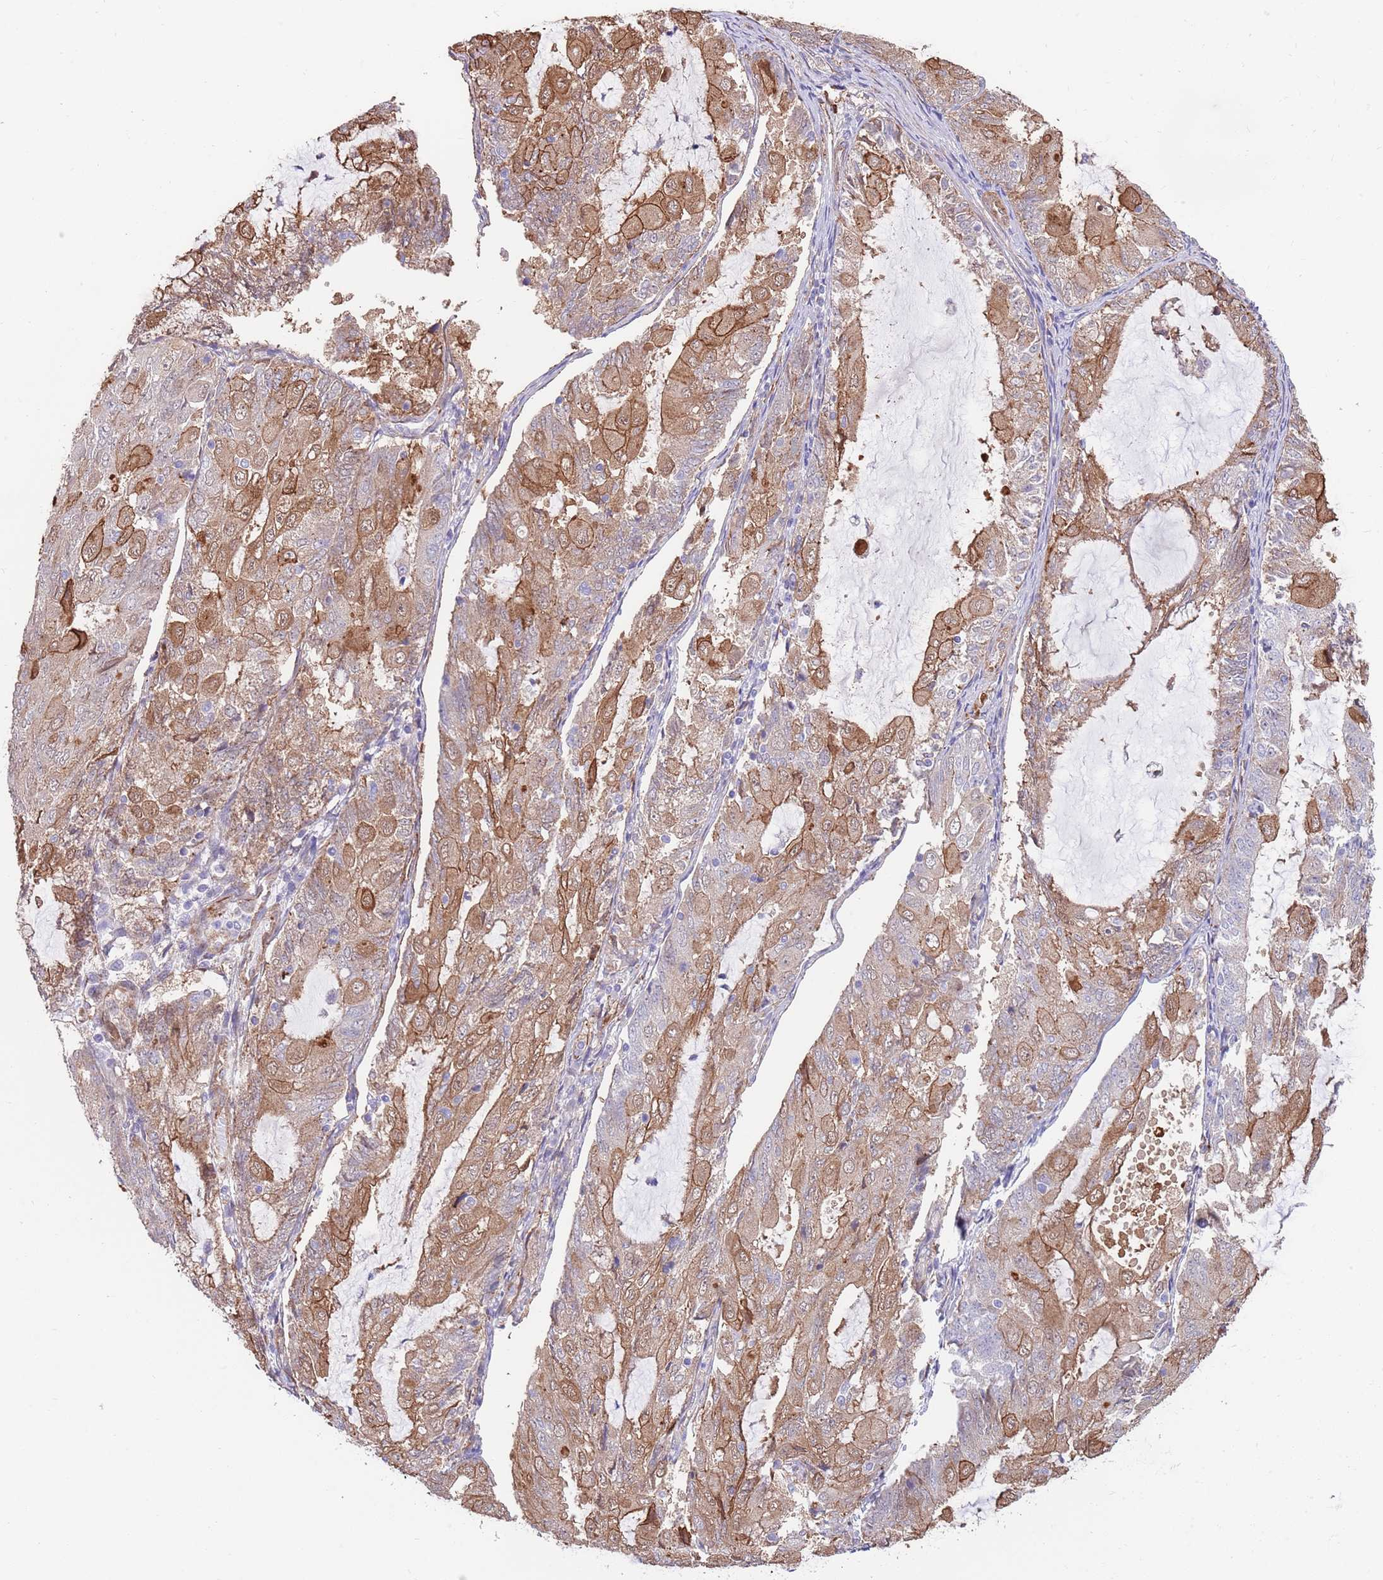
{"staining": {"intensity": "moderate", "quantity": ">75%", "location": "cytoplasmic/membranous"}, "tissue": "endometrial cancer", "cell_type": "Tumor cells", "image_type": "cancer", "snomed": [{"axis": "morphology", "description": "Adenocarcinoma, NOS"}, {"axis": "topography", "description": "Endometrium"}], "caption": "Immunohistochemical staining of human adenocarcinoma (endometrial) reveals medium levels of moderate cytoplasmic/membranous protein positivity in about >75% of tumor cells. The staining is performed using DAB (3,3'-diaminobenzidine) brown chromogen to label protein expression. The nuclei are counter-stained blue using hematoxylin.", "gene": "BPNT1", "patient": {"sex": "female", "age": 81}}